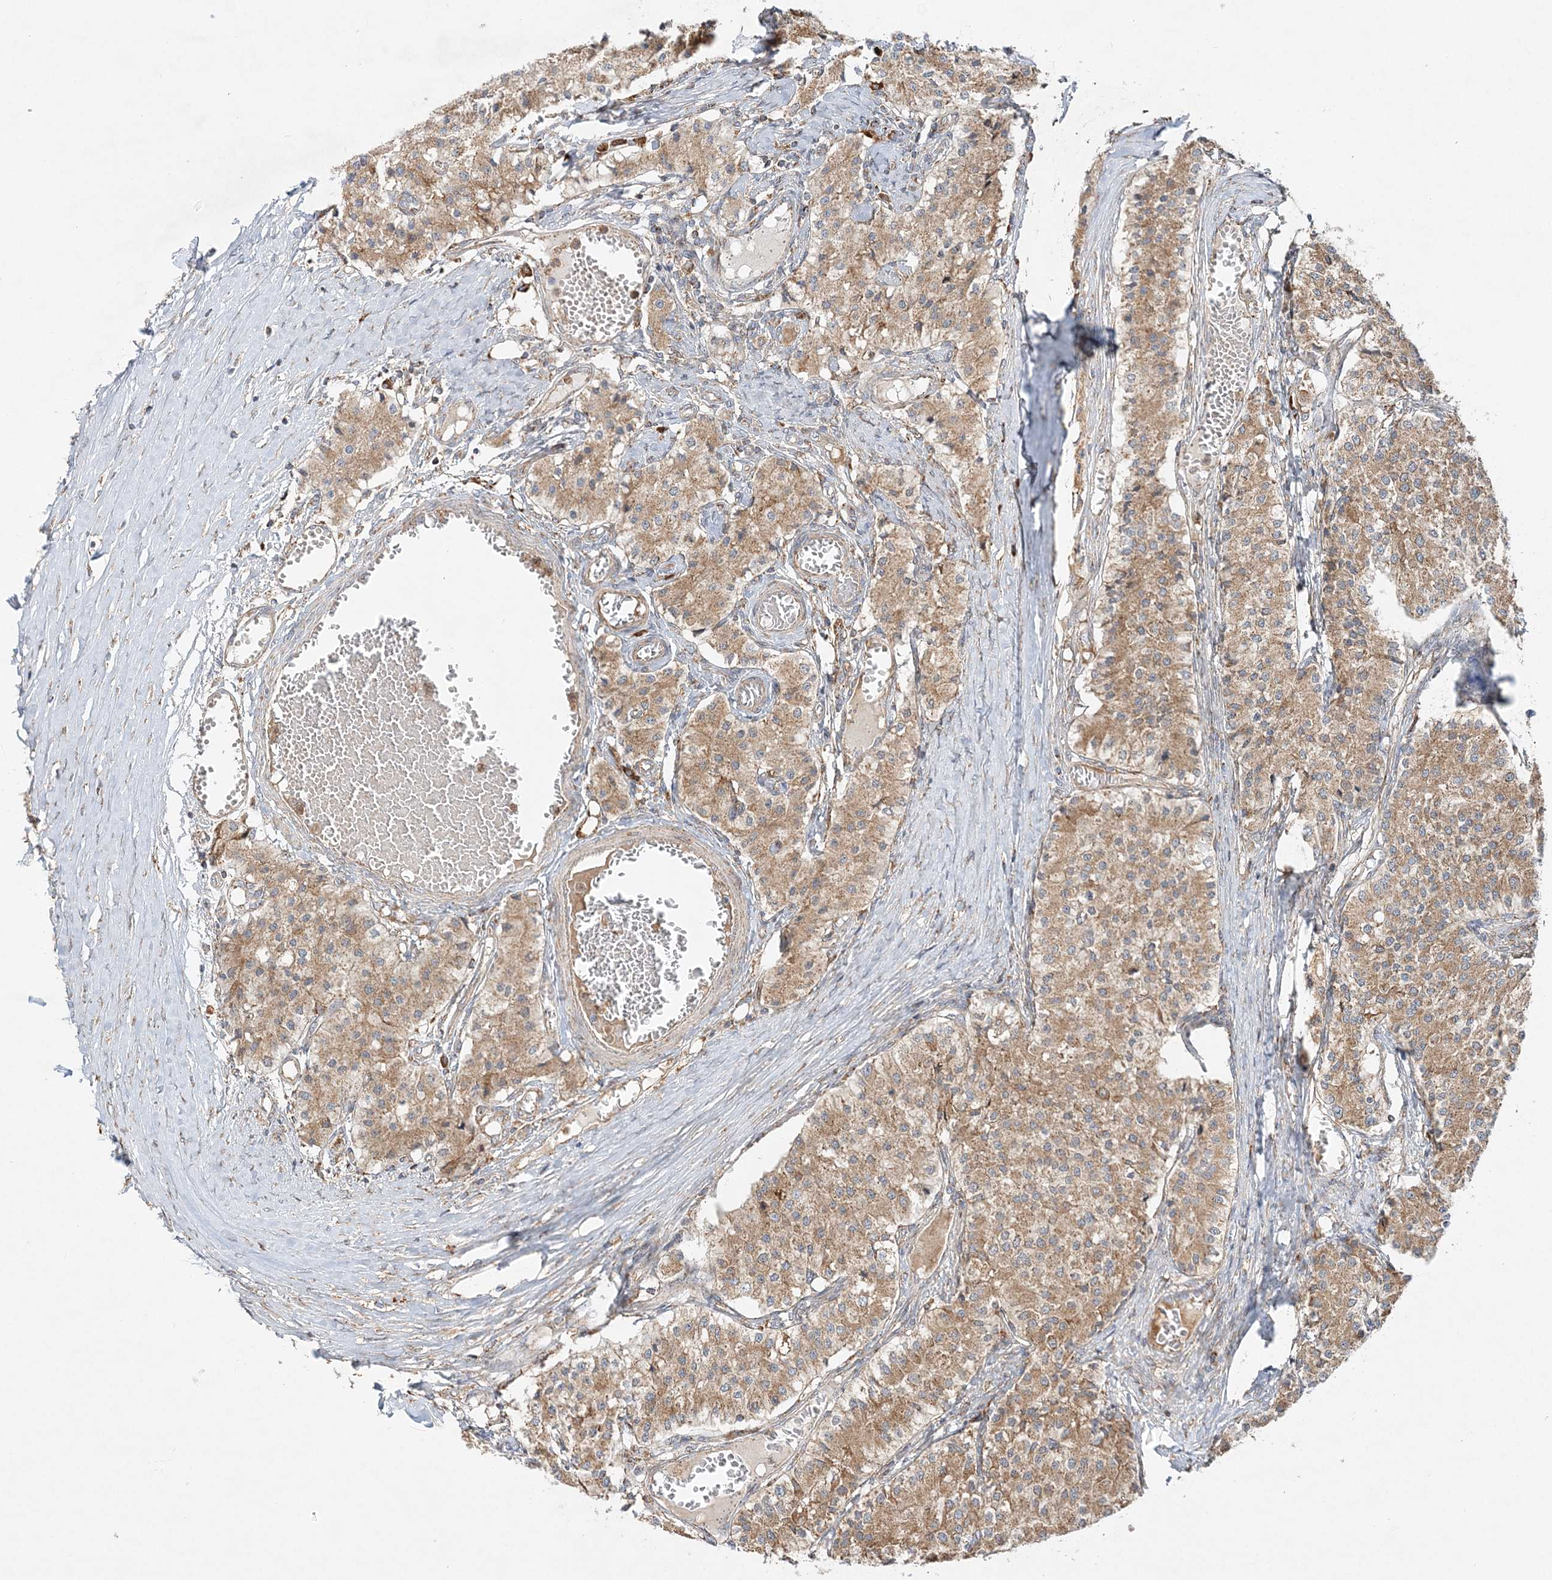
{"staining": {"intensity": "moderate", "quantity": ">75%", "location": "cytoplasmic/membranous"}, "tissue": "carcinoid", "cell_type": "Tumor cells", "image_type": "cancer", "snomed": [{"axis": "morphology", "description": "Carcinoid, malignant, NOS"}, {"axis": "topography", "description": "Colon"}], "caption": "Carcinoid tissue demonstrates moderate cytoplasmic/membranous positivity in about >75% of tumor cells", "gene": "ZFYVE16", "patient": {"sex": "female", "age": 52}}